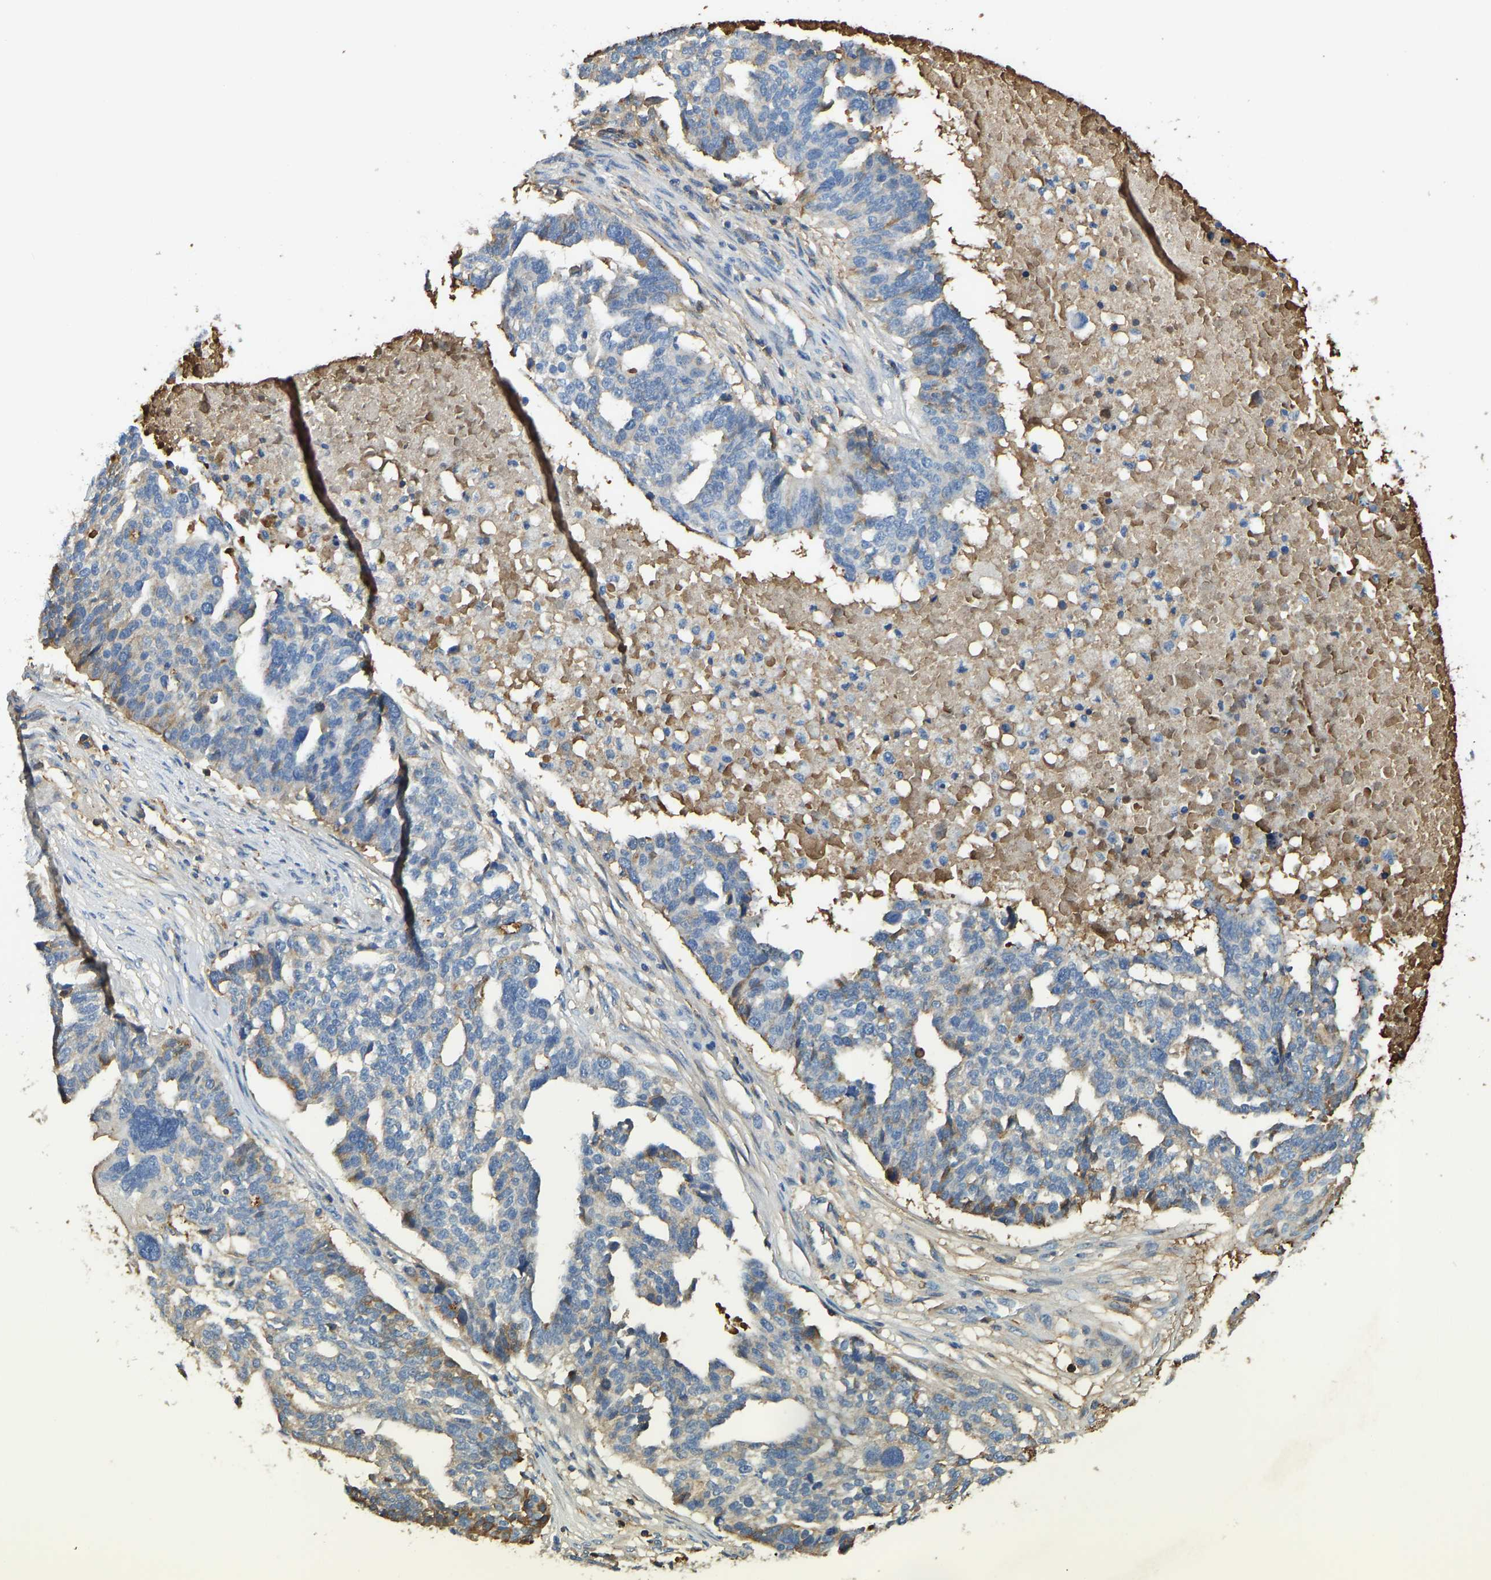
{"staining": {"intensity": "negative", "quantity": "none", "location": "none"}, "tissue": "ovarian cancer", "cell_type": "Tumor cells", "image_type": "cancer", "snomed": [{"axis": "morphology", "description": "Cystadenocarcinoma, serous, NOS"}, {"axis": "topography", "description": "Ovary"}], "caption": "There is no significant positivity in tumor cells of ovarian serous cystadenocarcinoma.", "gene": "THBS4", "patient": {"sex": "female", "age": 59}}